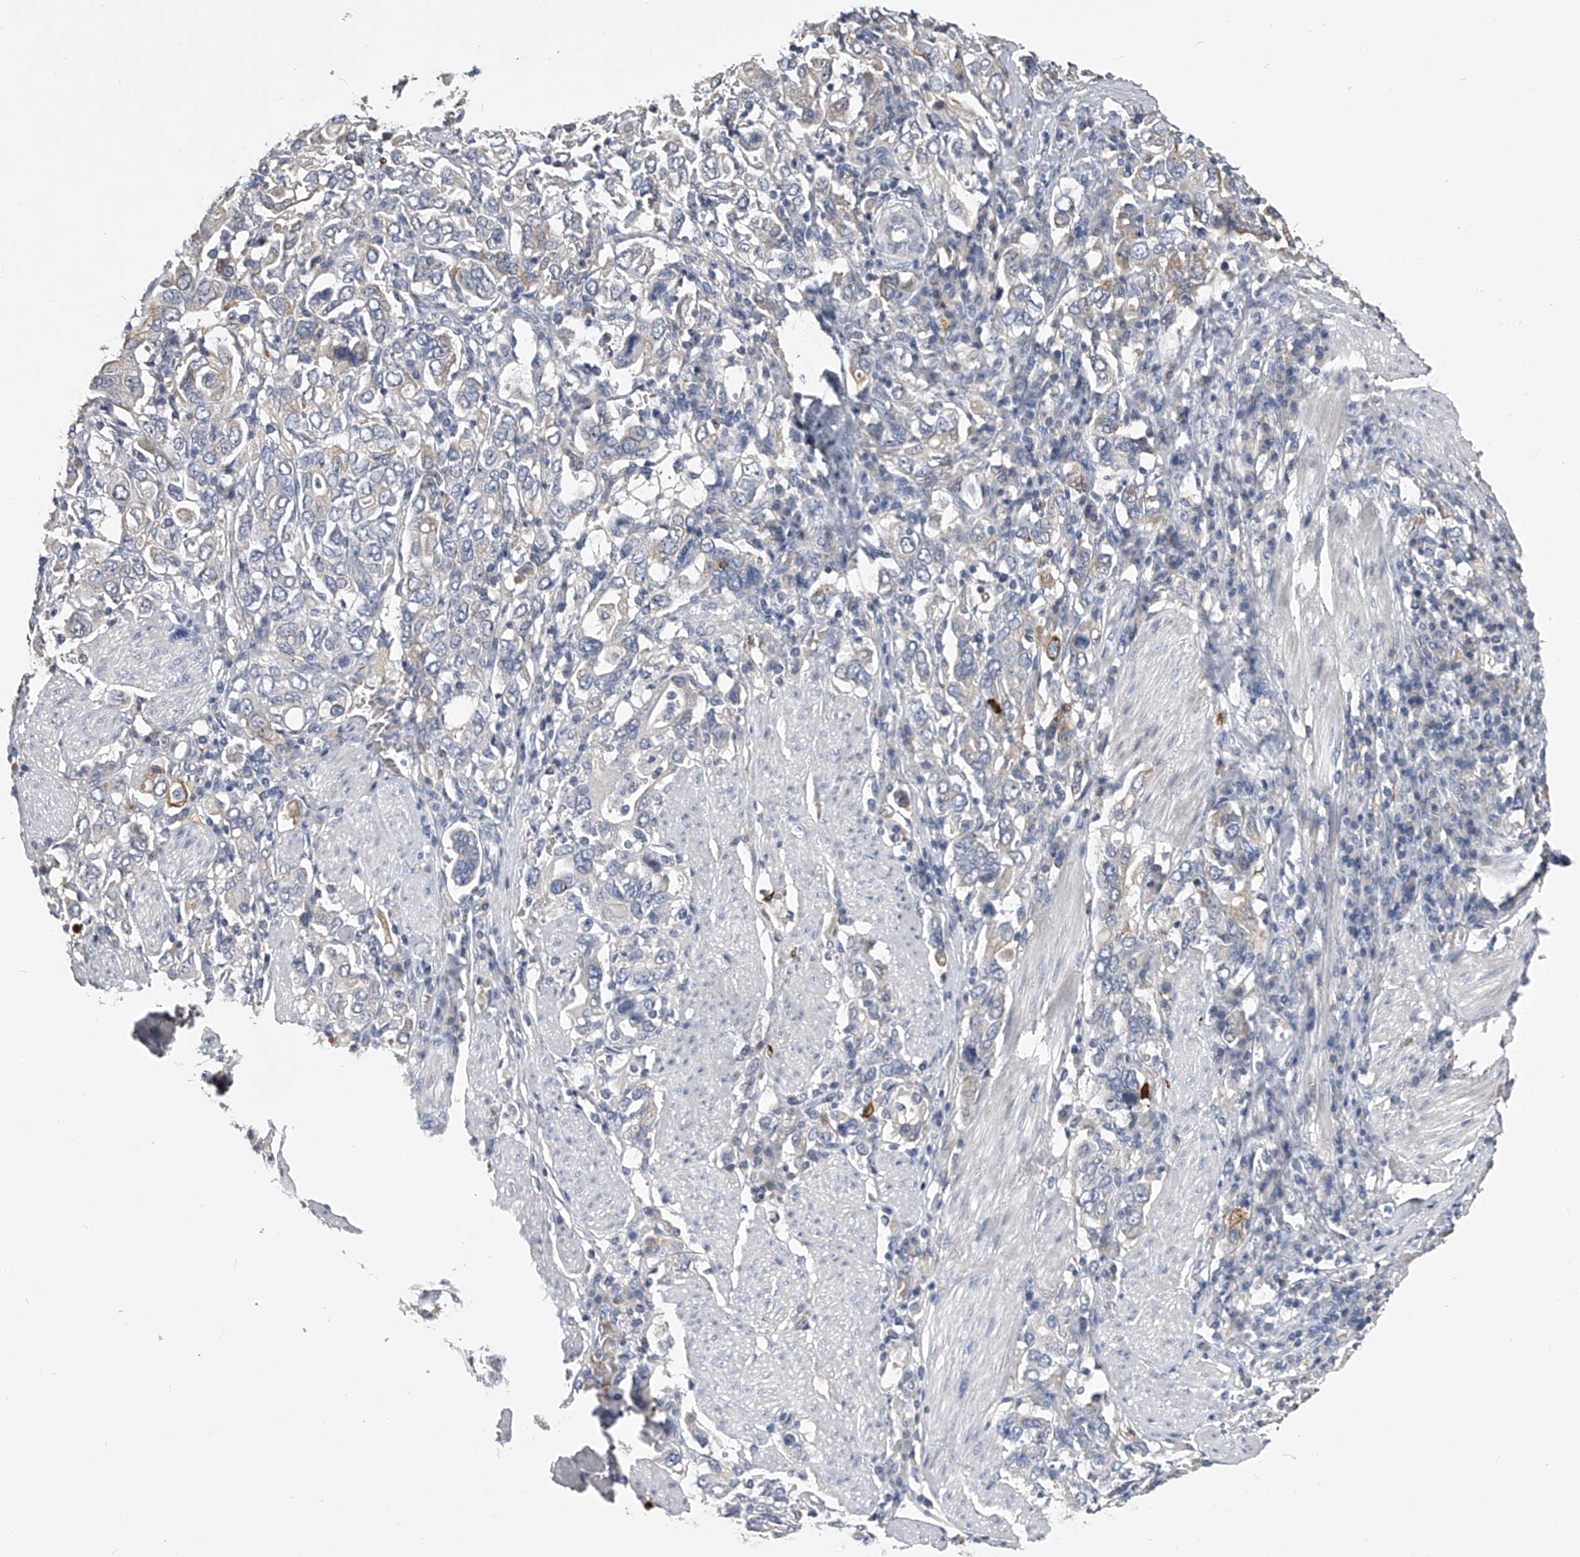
{"staining": {"intensity": "weak", "quantity": "<25%", "location": "cytoplasmic/membranous"}, "tissue": "stomach cancer", "cell_type": "Tumor cells", "image_type": "cancer", "snomed": [{"axis": "morphology", "description": "Adenocarcinoma, NOS"}, {"axis": "topography", "description": "Stomach, upper"}], "caption": "Immunohistochemistry (IHC) image of human stomach adenocarcinoma stained for a protein (brown), which shows no staining in tumor cells.", "gene": "MDN1", "patient": {"sex": "male", "age": 62}}